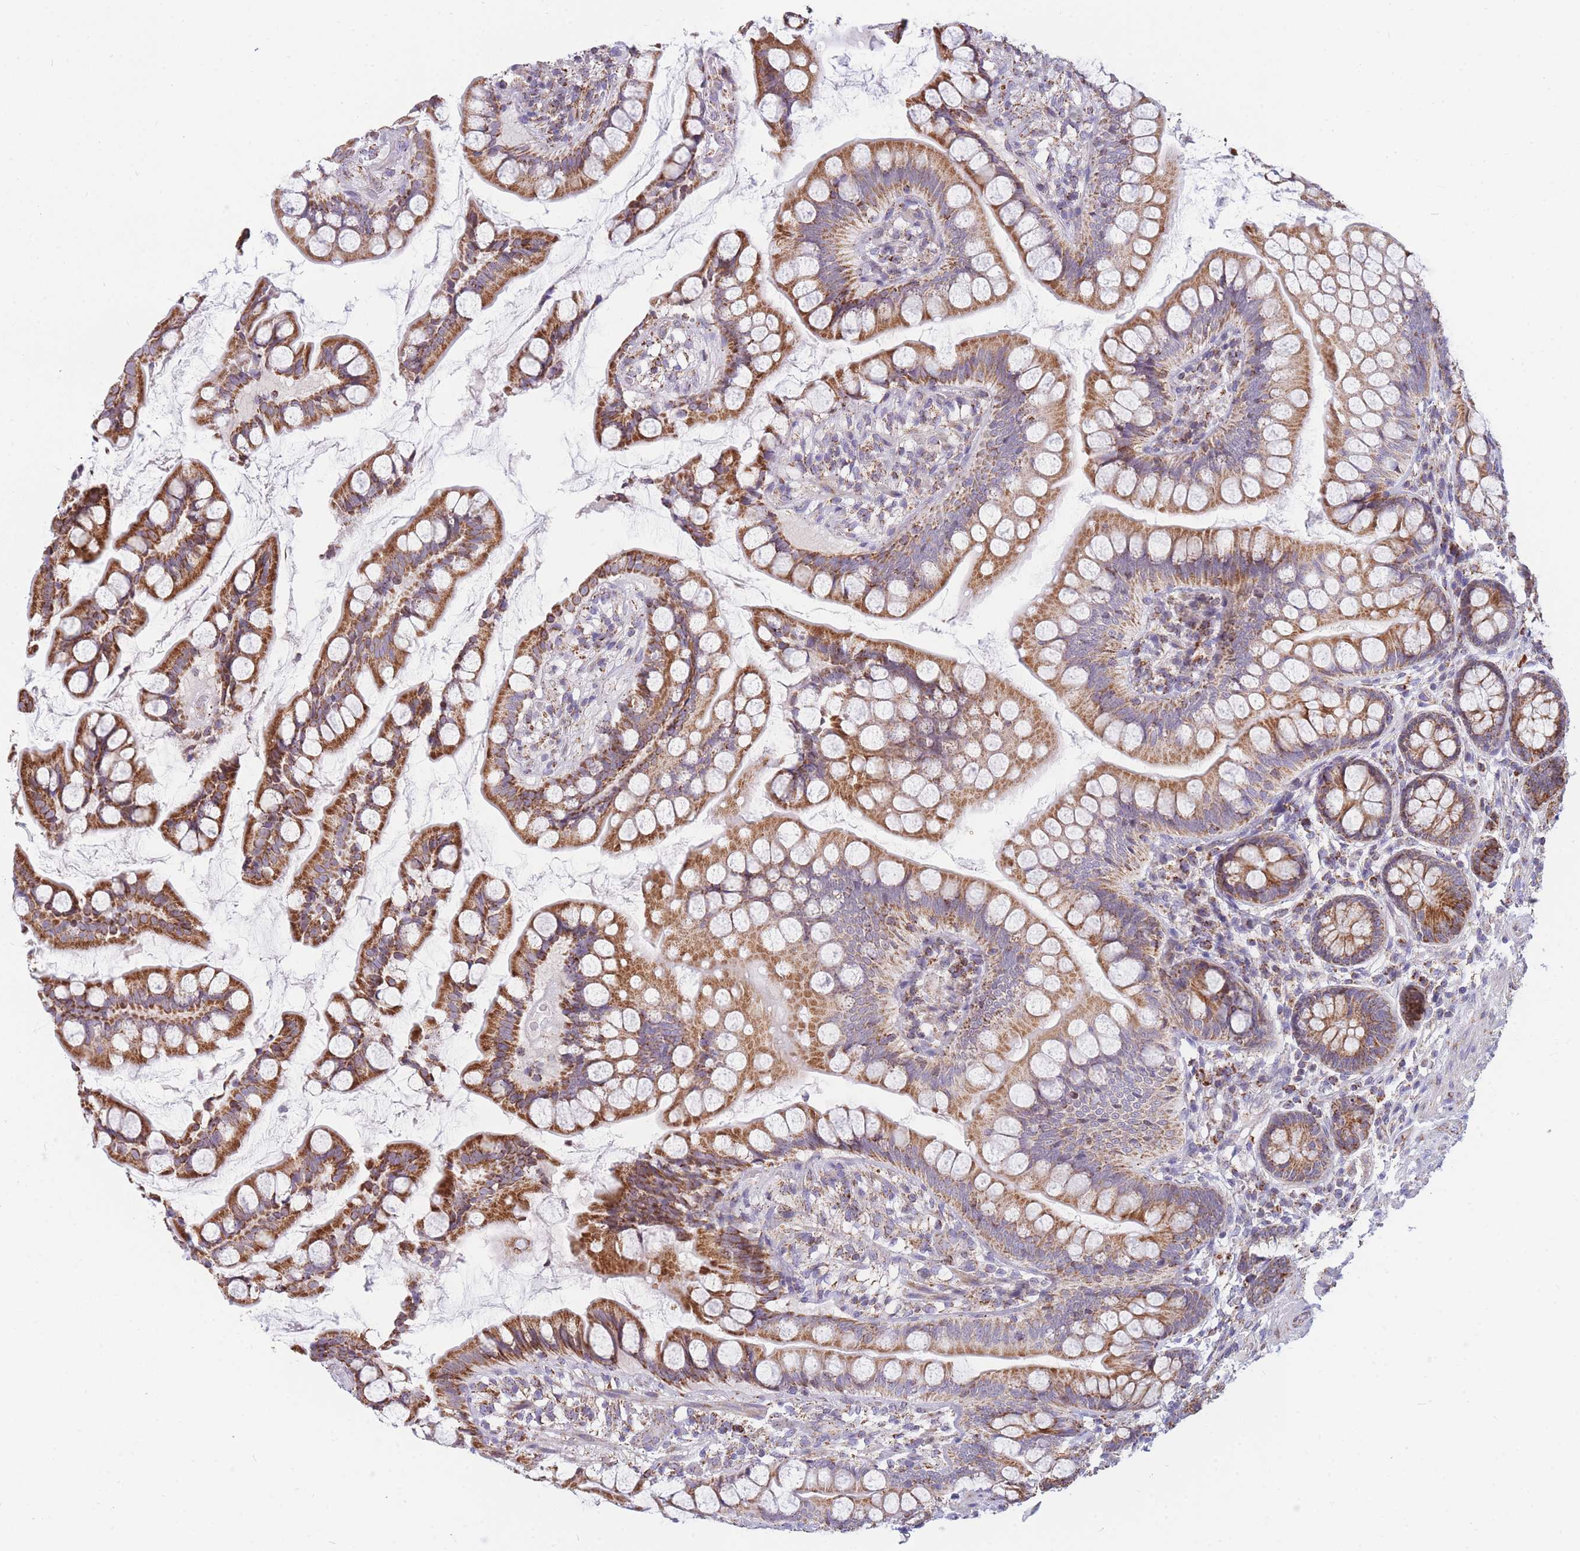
{"staining": {"intensity": "strong", "quantity": ">75%", "location": "cytoplasmic/membranous"}, "tissue": "small intestine", "cell_type": "Glandular cells", "image_type": "normal", "snomed": [{"axis": "morphology", "description": "Normal tissue, NOS"}, {"axis": "topography", "description": "Small intestine"}], "caption": "Protein analysis of unremarkable small intestine displays strong cytoplasmic/membranous positivity in approximately >75% of glandular cells. The staining is performed using DAB brown chromogen to label protein expression. The nuclei are counter-stained blue using hematoxylin.", "gene": "DDX49", "patient": {"sex": "male", "age": 70}}